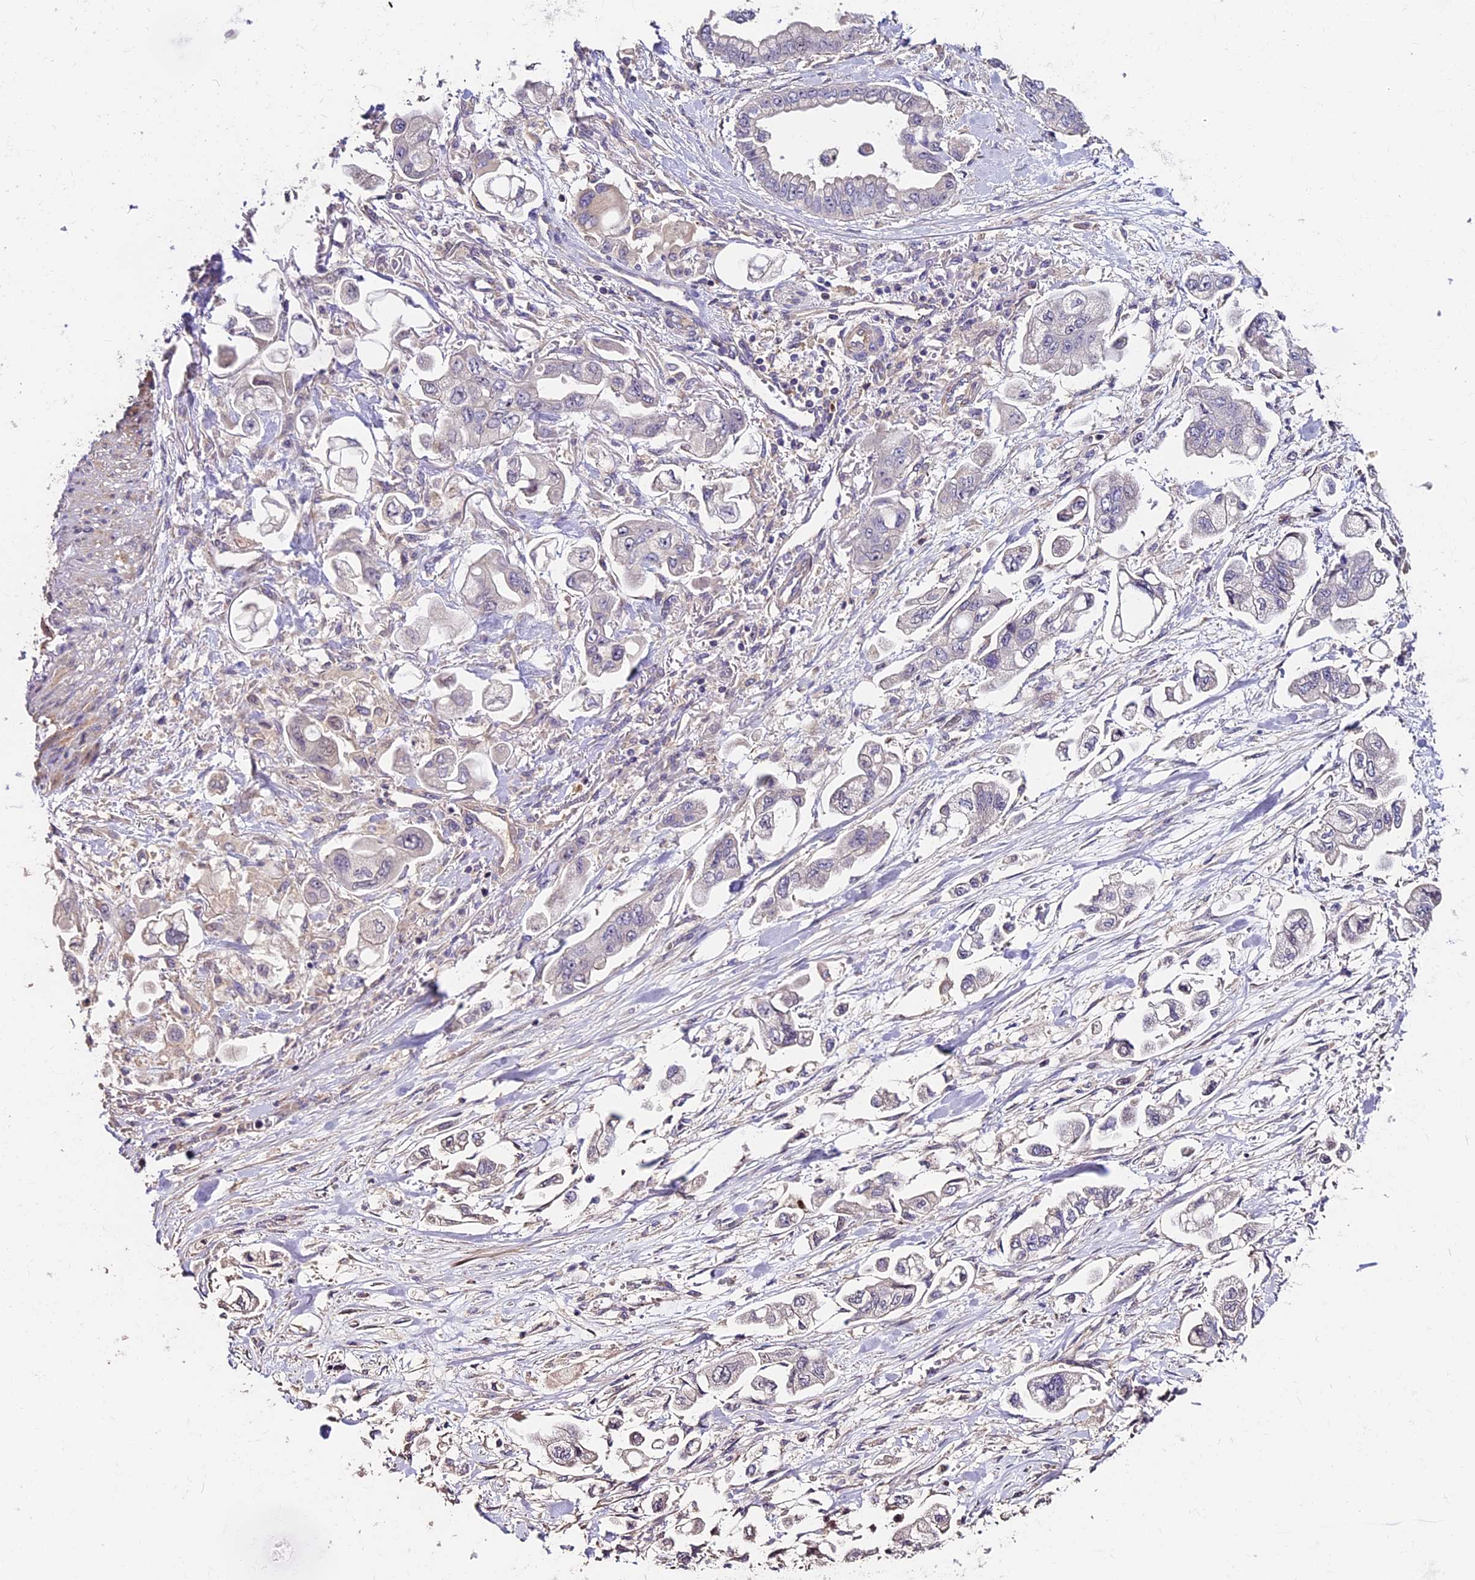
{"staining": {"intensity": "negative", "quantity": "none", "location": "none"}, "tissue": "stomach cancer", "cell_type": "Tumor cells", "image_type": "cancer", "snomed": [{"axis": "morphology", "description": "Adenocarcinoma, NOS"}, {"axis": "topography", "description": "Stomach"}], "caption": "Immunohistochemistry of stomach adenocarcinoma displays no positivity in tumor cells.", "gene": "ARHGAP17", "patient": {"sex": "male", "age": 62}}